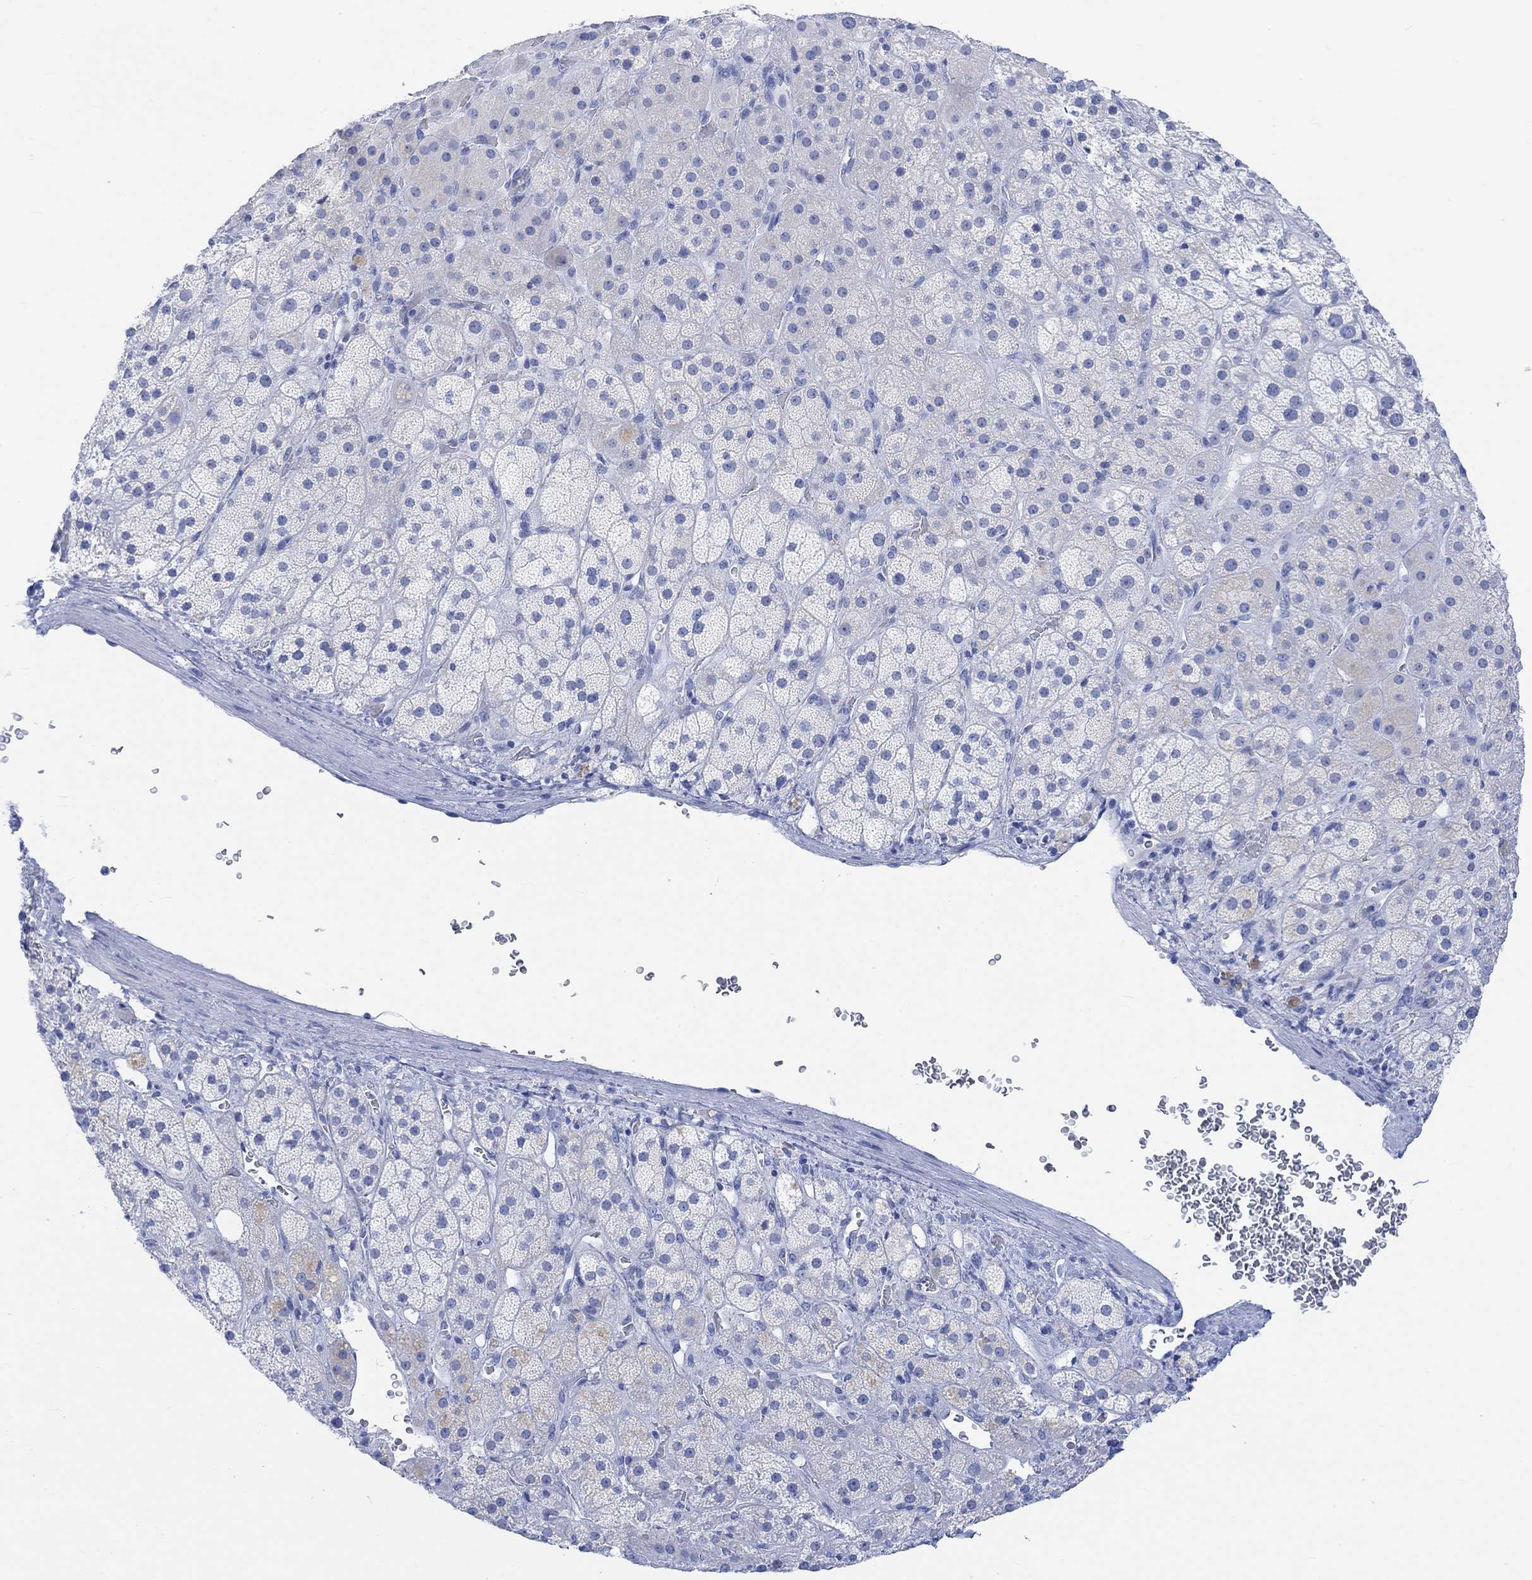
{"staining": {"intensity": "negative", "quantity": "none", "location": "none"}, "tissue": "adrenal gland", "cell_type": "Glandular cells", "image_type": "normal", "snomed": [{"axis": "morphology", "description": "Normal tissue, NOS"}, {"axis": "topography", "description": "Adrenal gland"}], "caption": "DAB (3,3'-diaminobenzidine) immunohistochemical staining of unremarkable adrenal gland demonstrates no significant expression in glandular cells. Brightfield microscopy of immunohistochemistry stained with DAB (brown) and hematoxylin (blue), captured at high magnification.", "gene": "CALCA", "patient": {"sex": "male", "age": 57}}